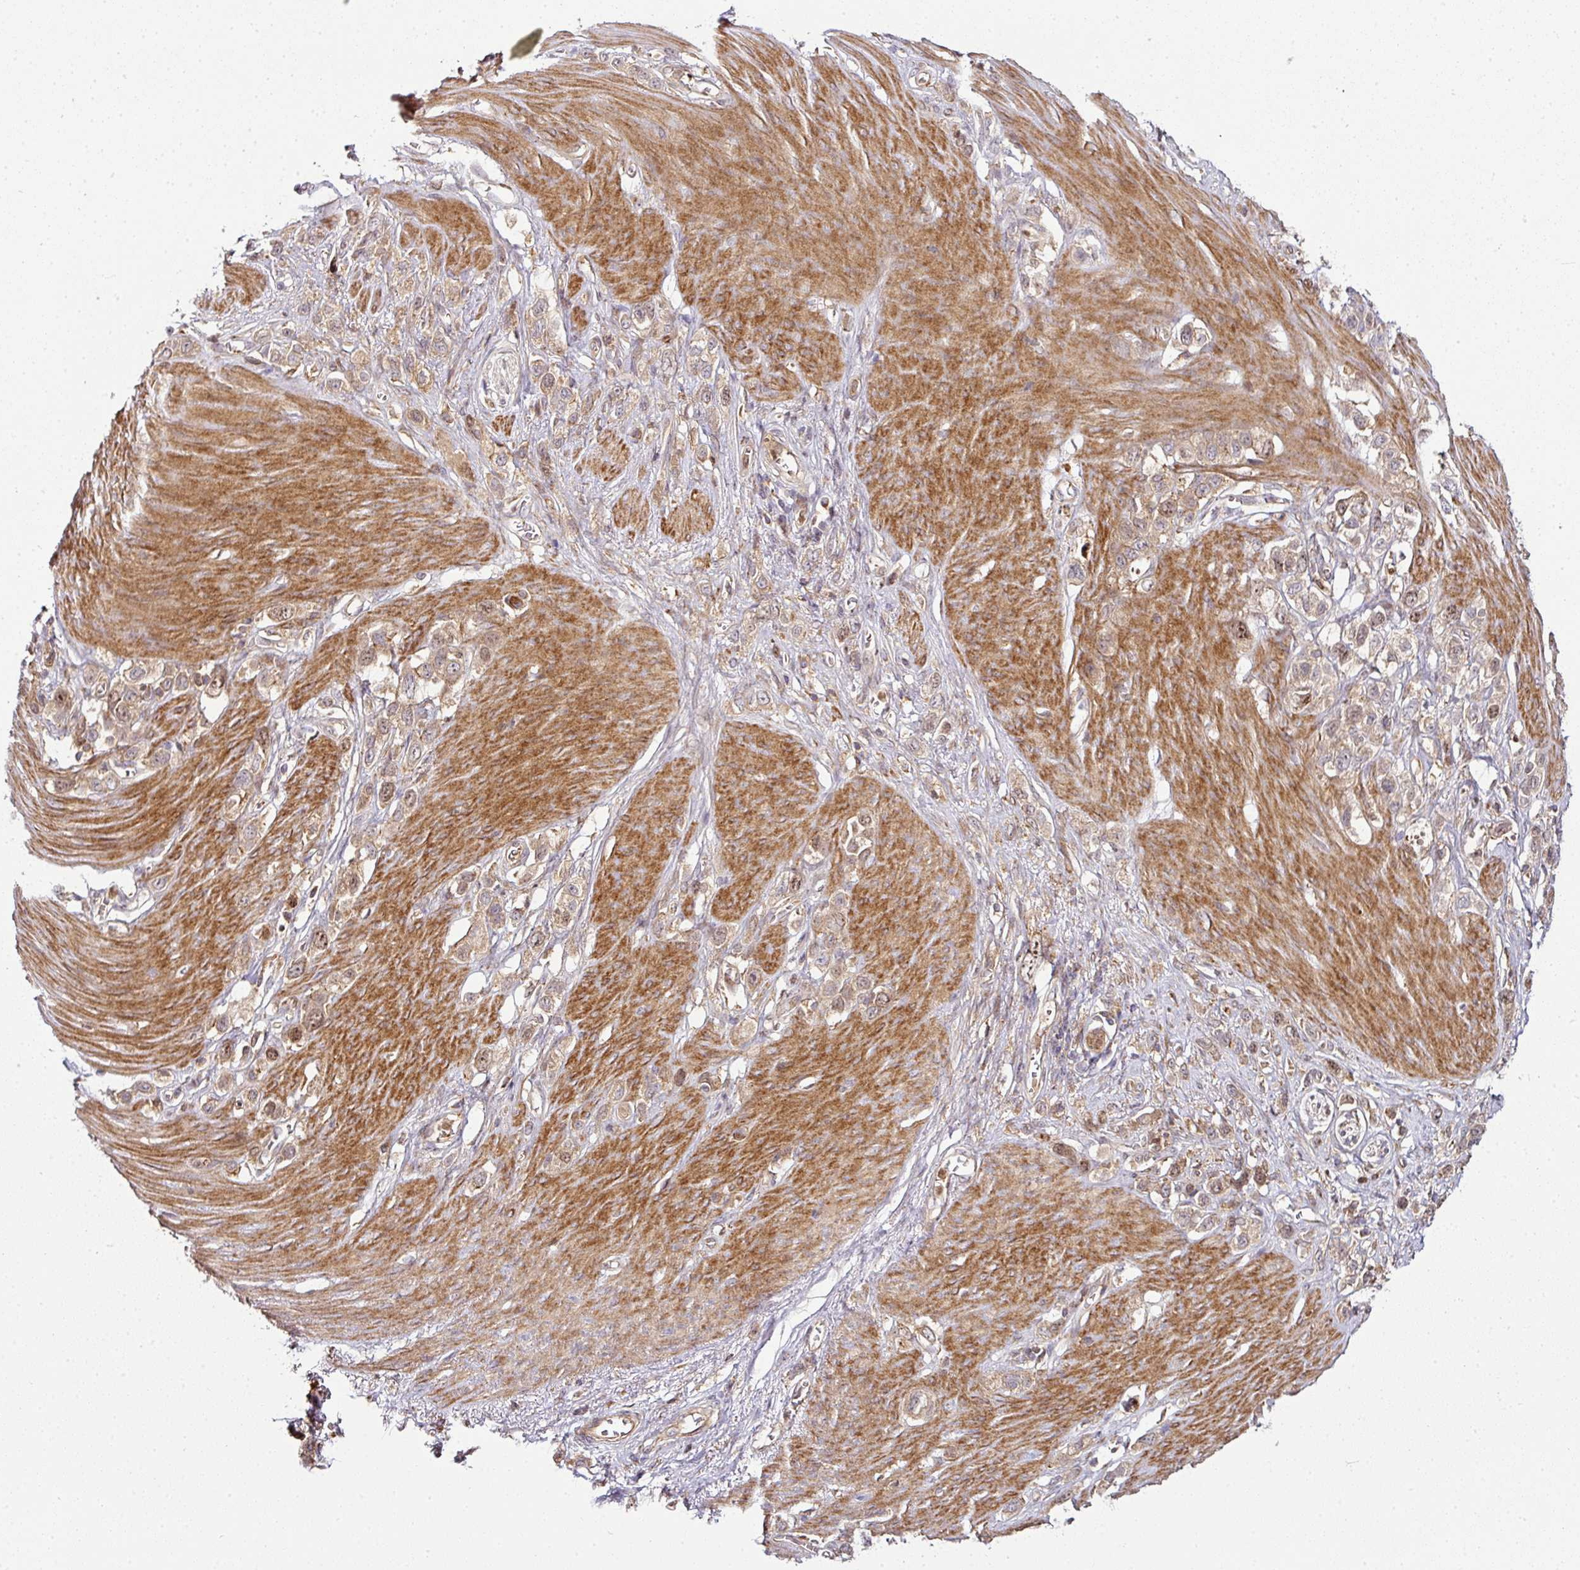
{"staining": {"intensity": "weak", "quantity": ">75%", "location": "cytoplasmic/membranous"}, "tissue": "stomach cancer", "cell_type": "Tumor cells", "image_type": "cancer", "snomed": [{"axis": "morphology", "description": "Adenocarcinoma, NOS"}, {"axis": "topography", "description": "Stomach"}], "caption": "Stomach cancer stained with a brown dye shows weak cytoplasmic/membranous positive staining in about >75% of tumor cells.", "gene": "ATAT1", "patient": {"sex": "female", "age": 65}}